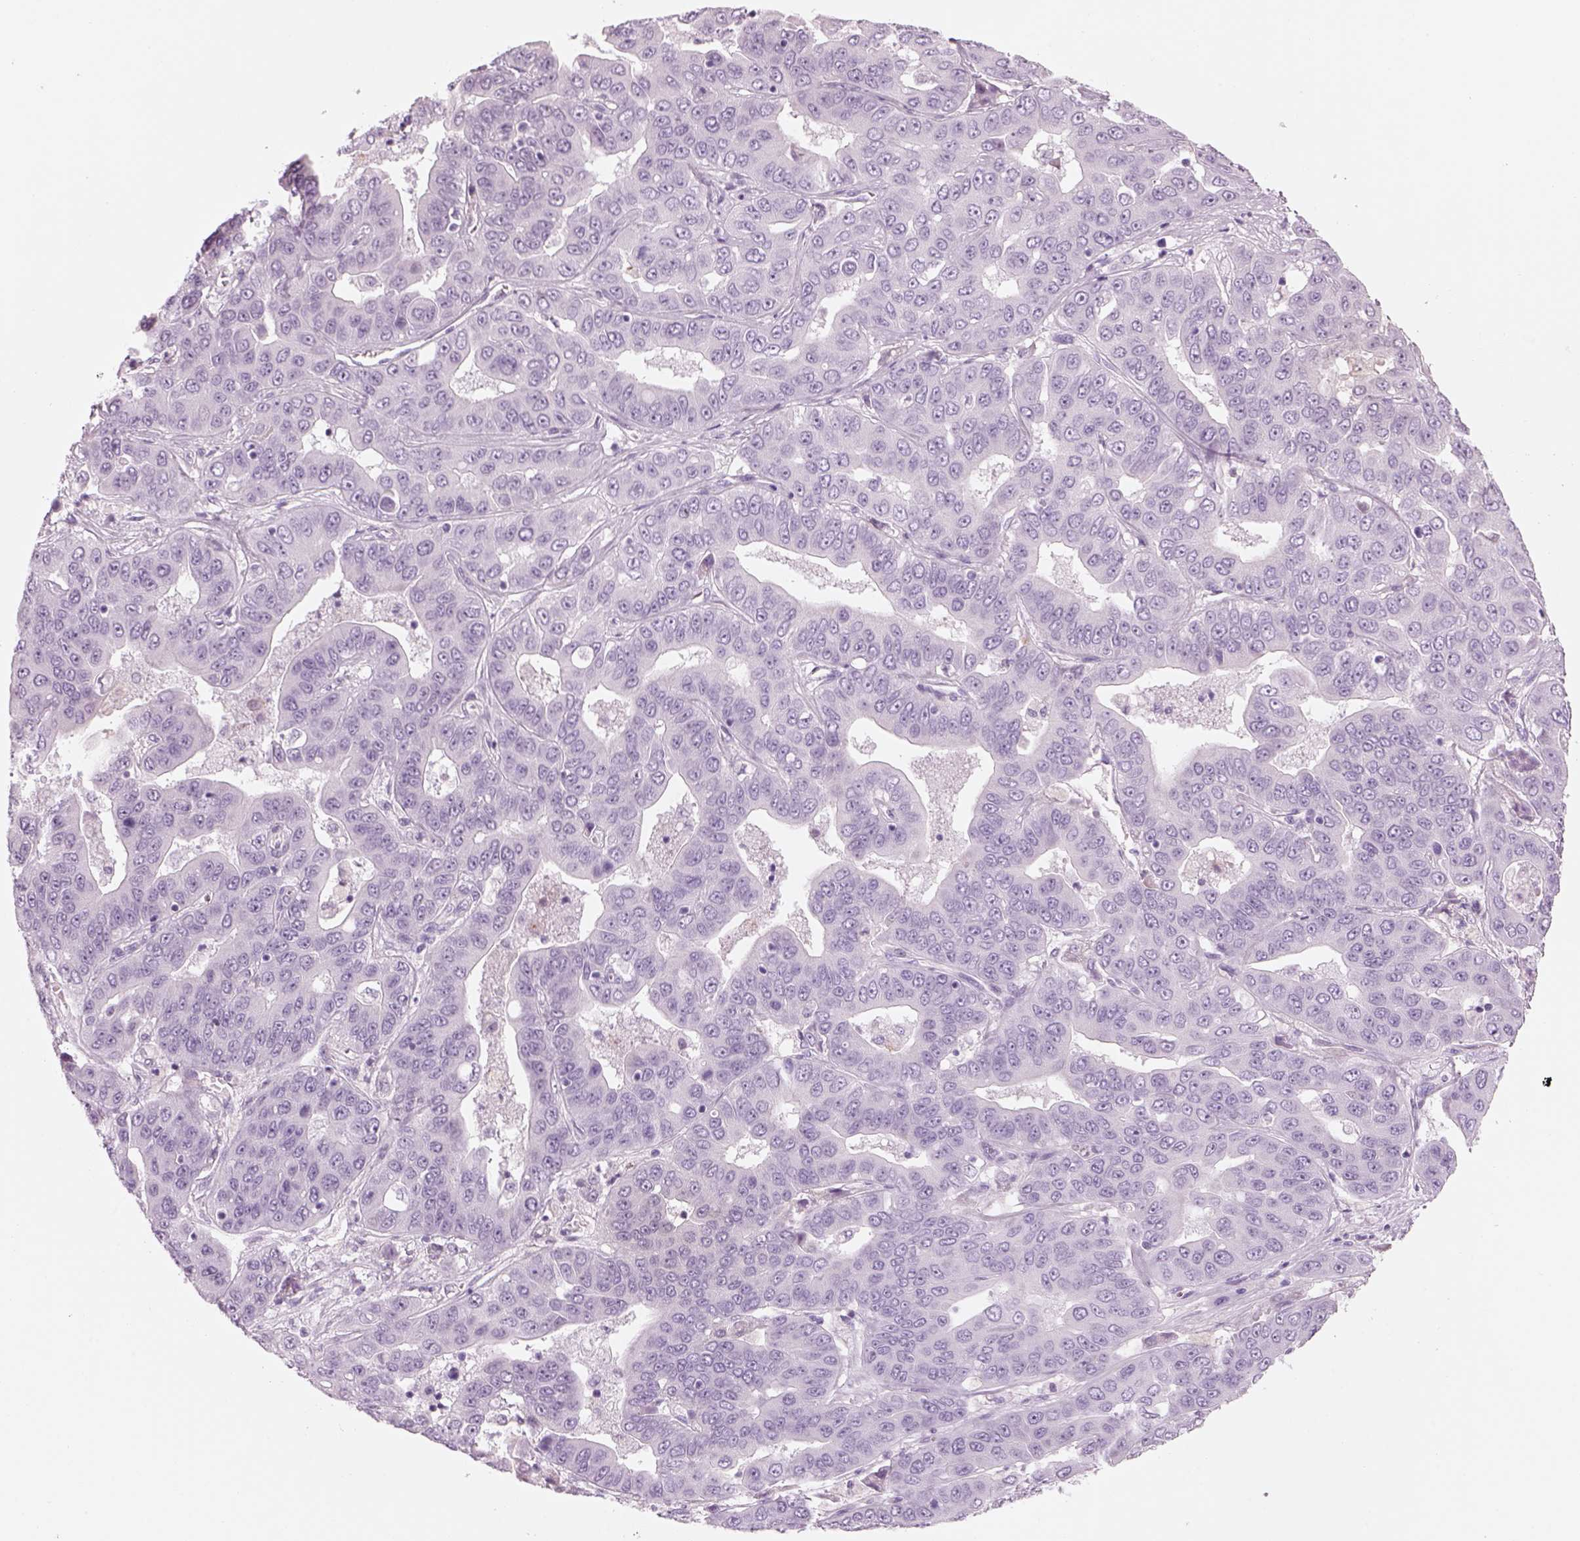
{"staining": {"intensity": "negative", "quantity": "none", "location": "none"}, "tissue": "liver cancer", "cell_type": "Tumor cells", "image_type": "cancer", "snomed": [{"axis": "morphology", "description": "Cholangiocarcinoma"}, {"axis": "topography", "description": "Liver"}], "caption": "DAB immunohistochemical staining of liver cancer (cholangiocarcinoma) exhibits no significant expression in tumor cells.", "gene": "GAS2L2", "patient": {"sex": "female", "age": 52}}